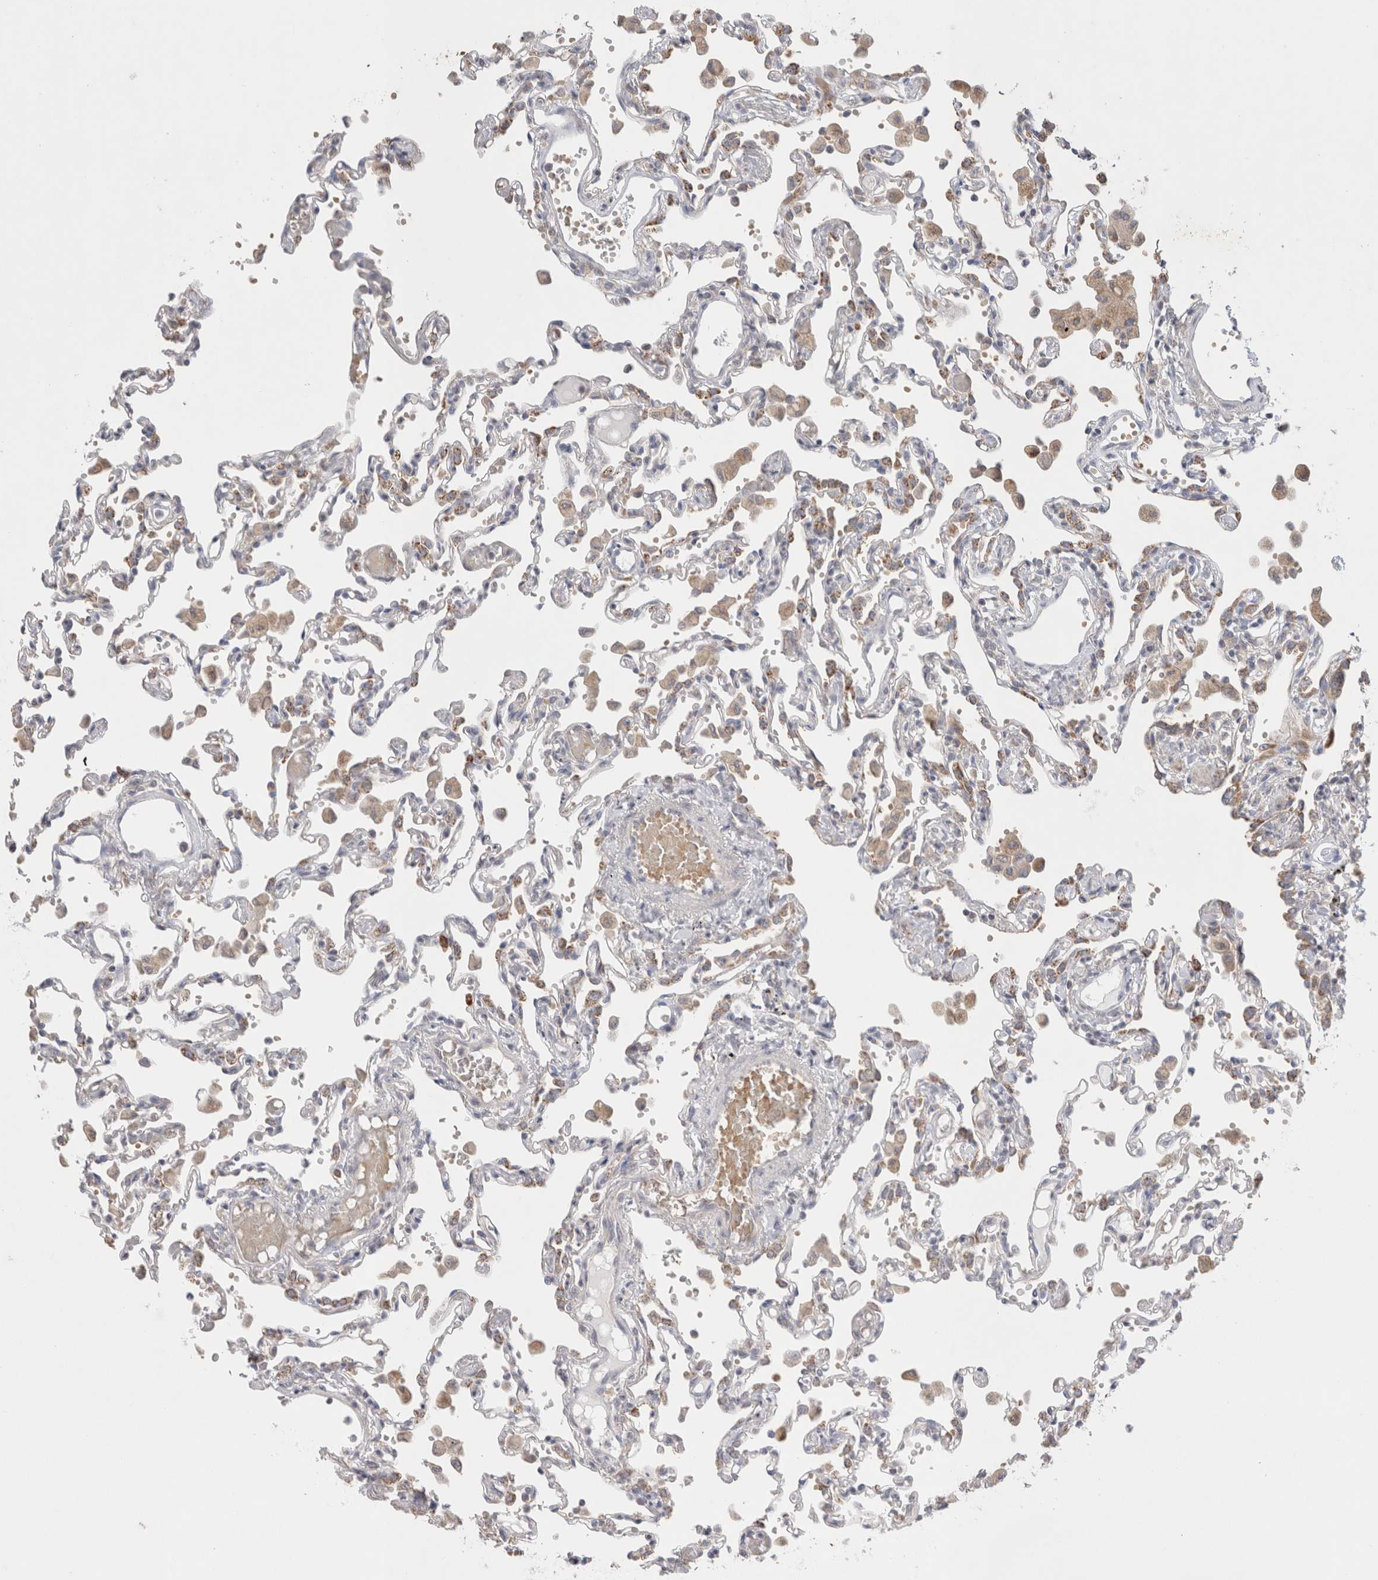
{"staining": {"intensity": "weak", "quantity": "<25%", "location": "cytoplasmic/membranous"}, "tissue": "lung", "cell_type": "Alveolar cells", "image_type": "normal", "snomed": [{"axis": "morphology", "description": "Normal tissue, NOS"}, {"axis": "topography", "description": "Bronchus"}, {"axis": "topography", "description": "Lung"}], "caption": "Alveolar cells are negative for protein expression in benign human lung. Brightfield microscopy of immunohistochemistry (IHC) stained with DAB (3,3'-diaminobenzidine) (brown) and hematoxylin (blue), captured at high magnification.", "gene": "NDOR1", "patient": {"sex": "female", "age": 49}}